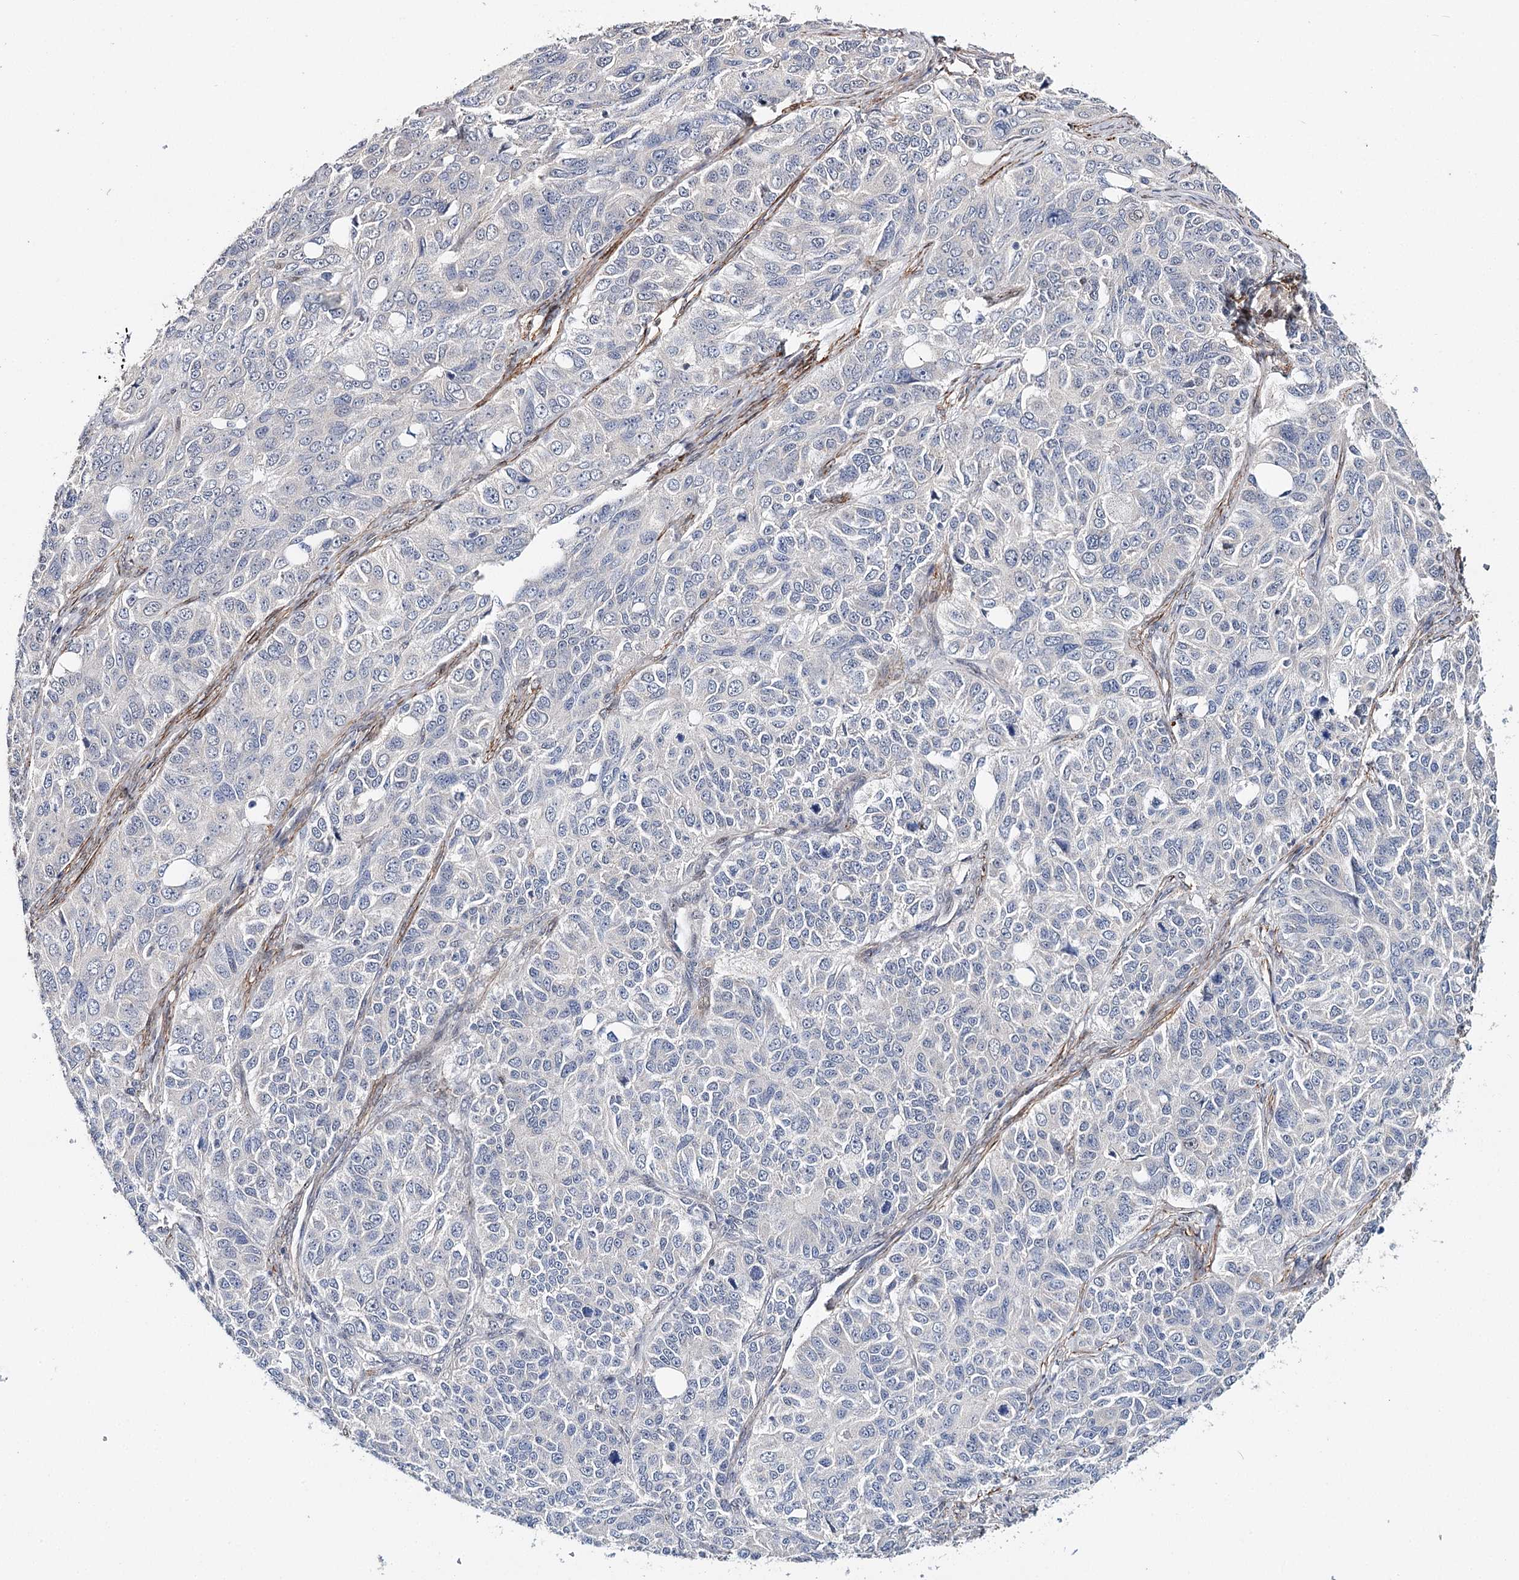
{"staining": {"intensity": "negative", "quantity": "none", "location": "none"}, "tissue": "ovarian cancer", "cell_type": "Tumor cells", "image_type": "cancer", "snomed": [{"axis": "morphology", "description": "Carcinoma, endometroid"}, {"axis": "topography", "description": "Ovary"}], "caption": "This is an immunohistochemistry (IHC) micrograph of human ovarian endometroid carcinoma. There is no positivity in tumor cells.", "gene": "CFAP46", "patient": {"sex": "female", "age": 51}}